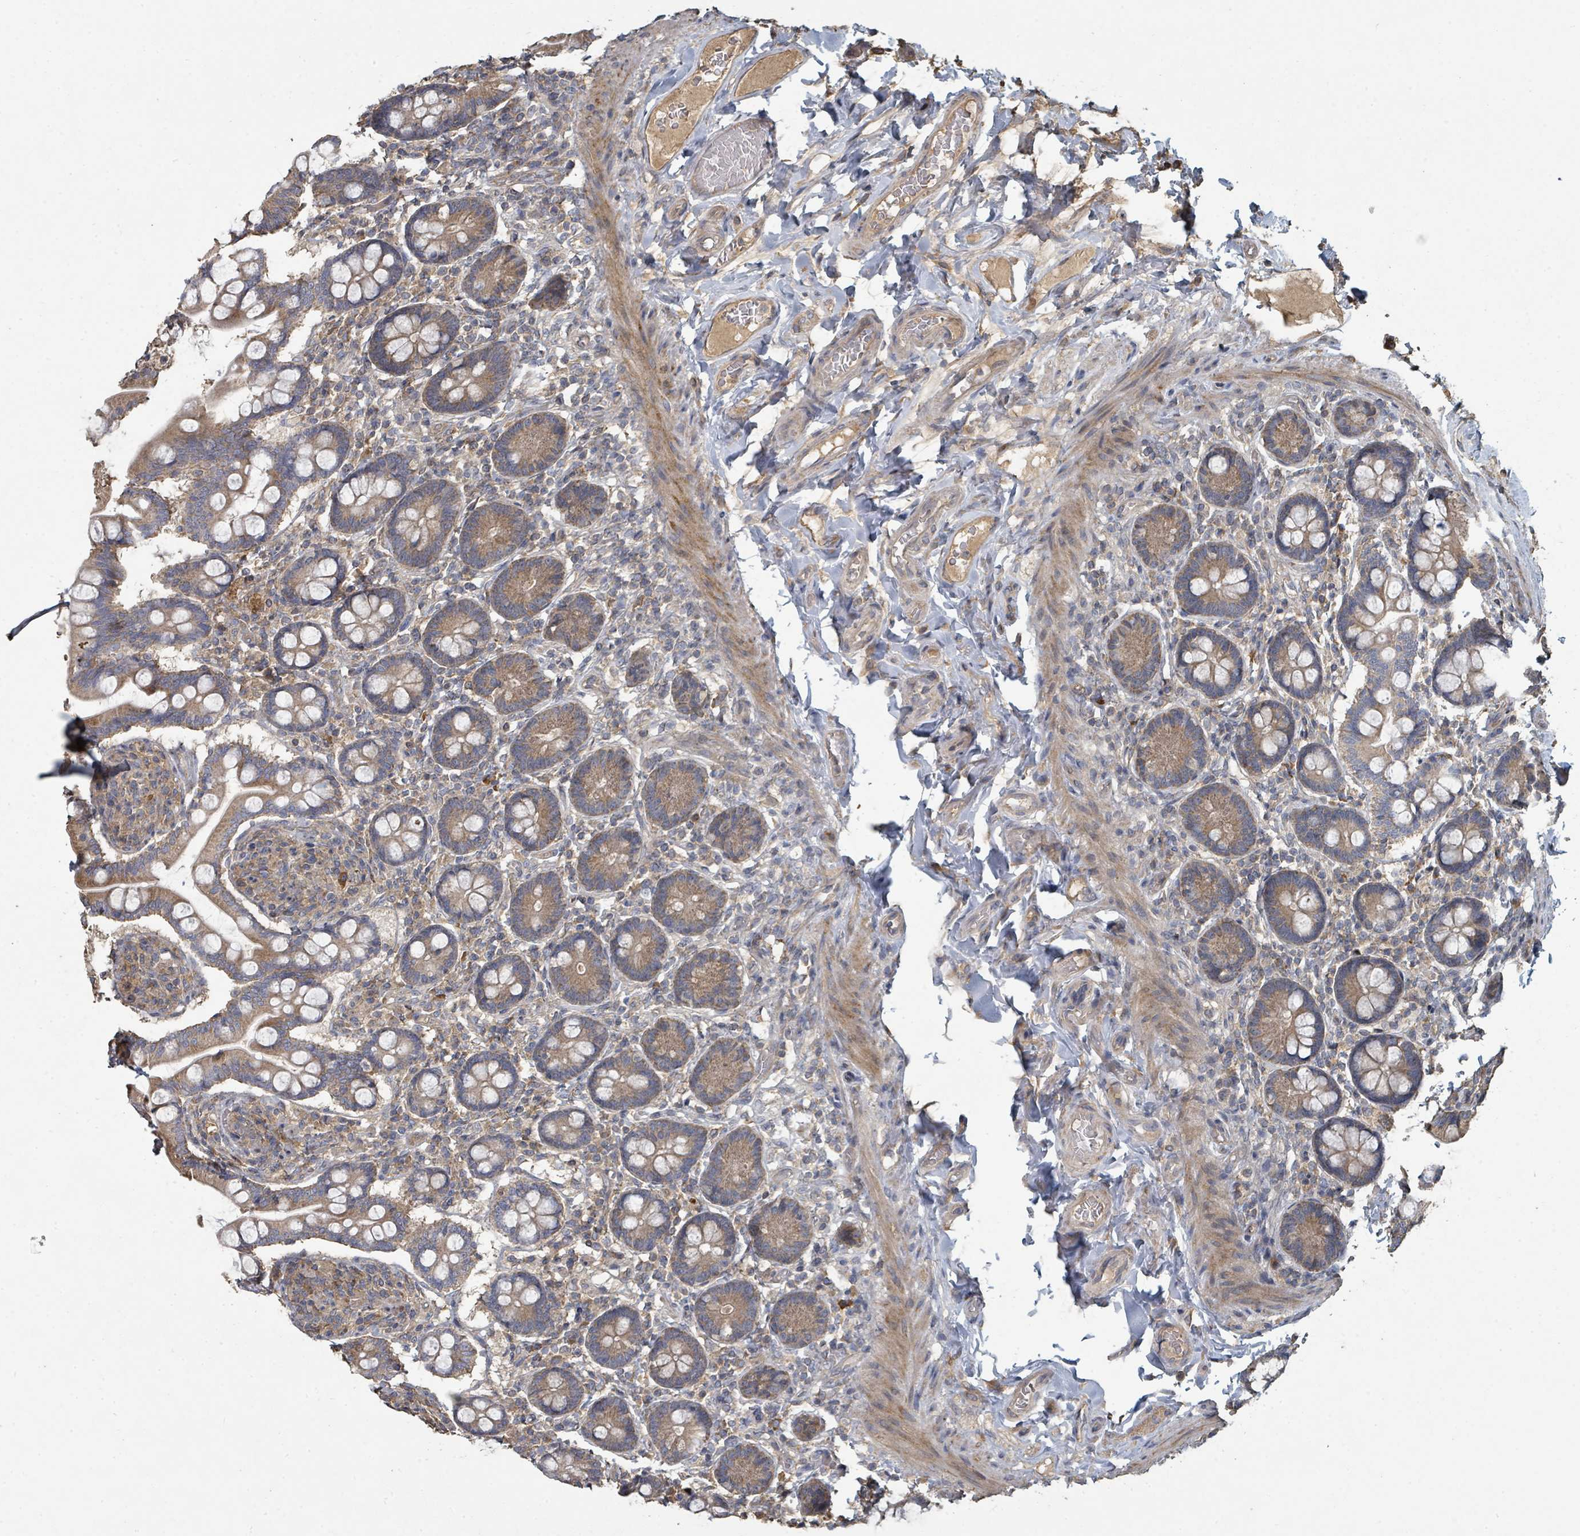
{"staining": {"intensity": "moderate", "quantity": ">75%", "location": "cytoplasmic/membranous"}, "tissue": "small intestine", "cell_type": "Glandular cells", "image_type": "normal", "snomed": [{"axis": "morphology", "description": "Normal tissue, NOS"}, {"axis": "topography", "description": "Small intestine"}], "caption": "Protein staining displays moderate cytoplasmic/membranous positivity in about >75% of glandular cells in benign small intestine.", "gene": "WDFY1", "patient": {"sex": "female", "age": 64}}